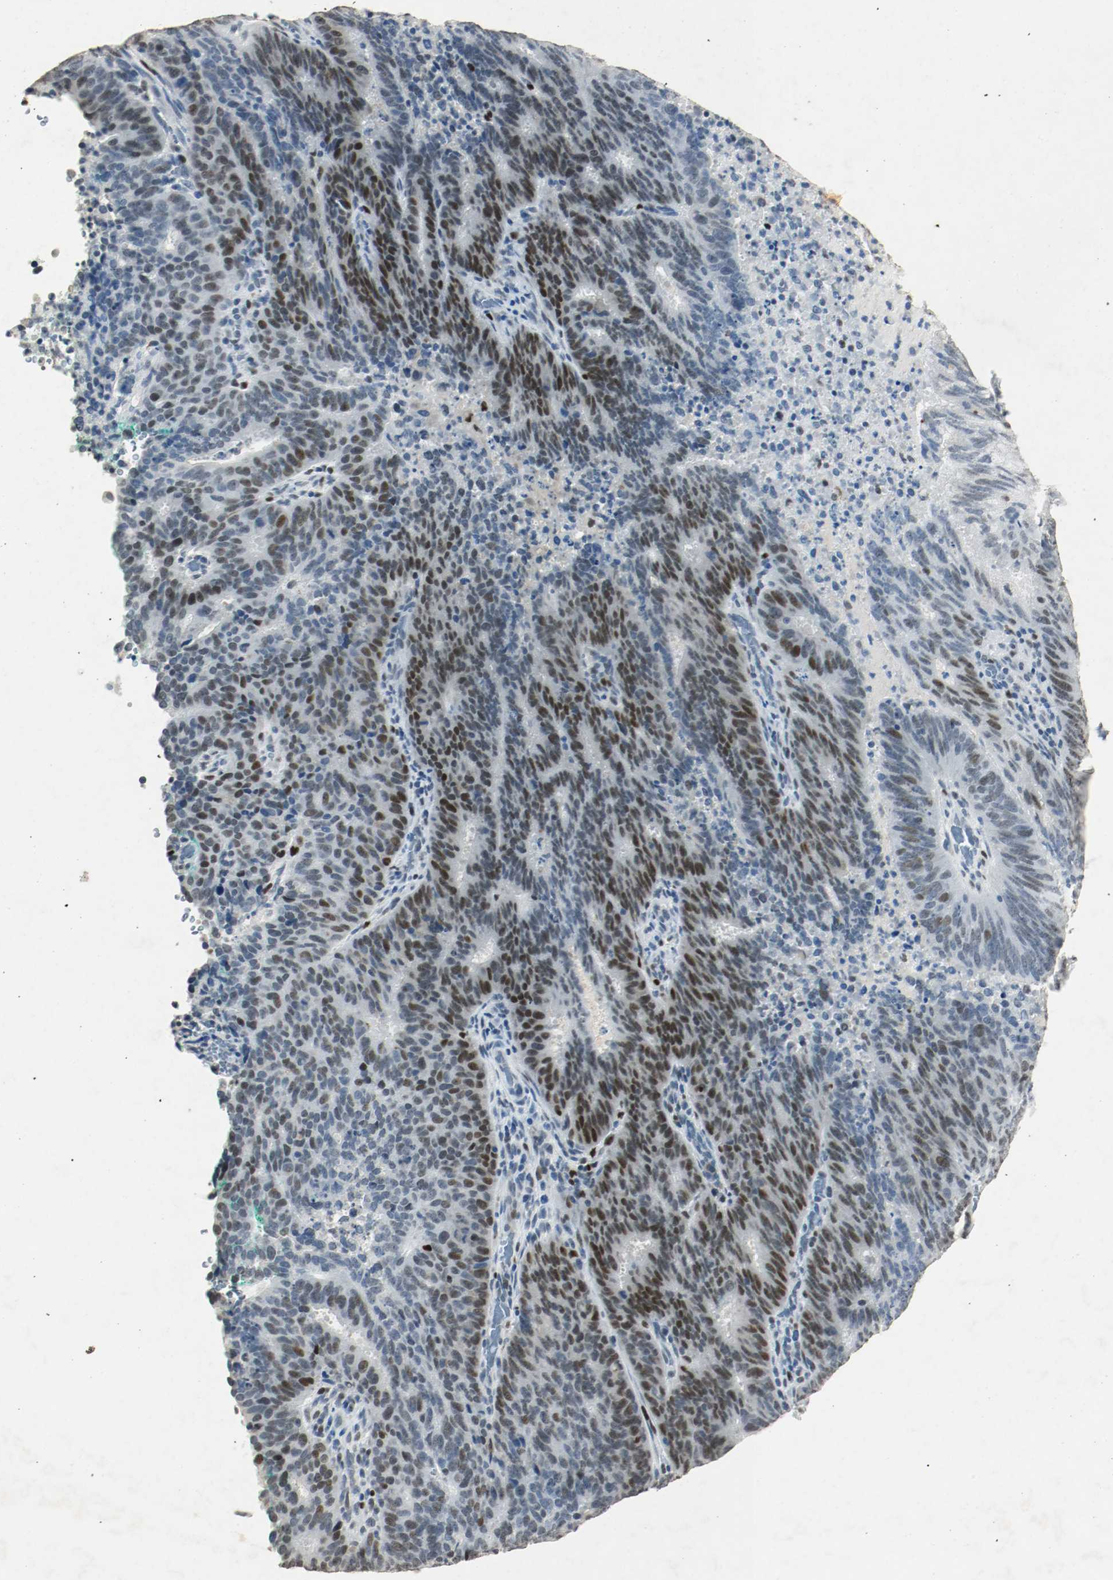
{"staining": {"intensity": "strong", "quantity": ">75%", "location": "nuclear"}, "tissue": "cervical cancer", "cell_type": "Tumor cells", "image_type": "cancer", "snomed": [{"axis": "morphology", "description": "Adenocarcinoma, NOS"}, {"axis": "topography", "description": "Cervix"}], "caption": "Tumor cells demonstrate strong nuclear expression in about >75% of cells in cervical adenocarcinoma. (DAB = brown stain, brightfield microscopy at high magnification).", "gene": "DNMT1", "patient": {"sex": "female", "age": 44}}